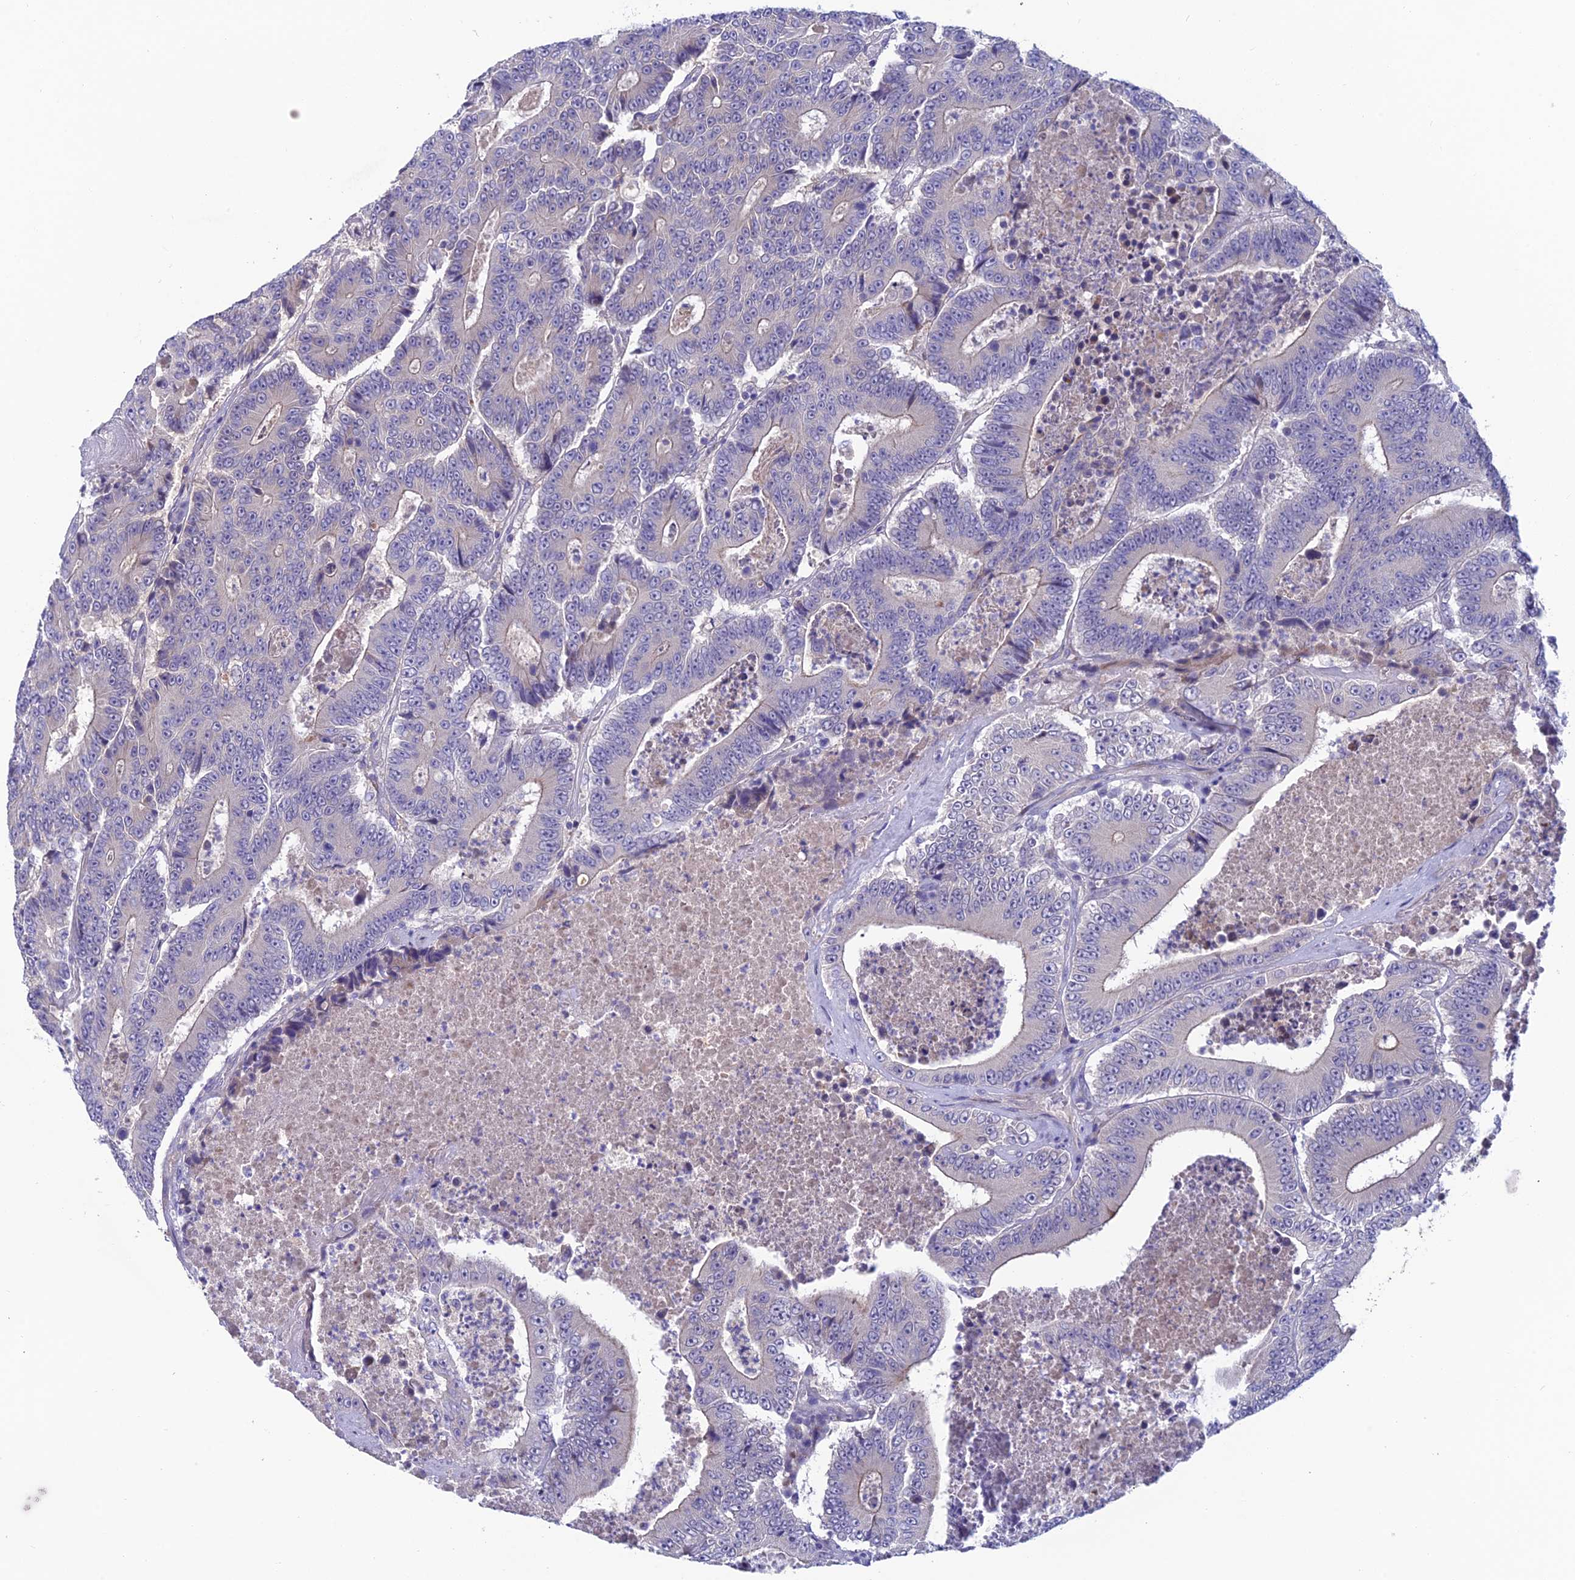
{"staining": {"intensity": "negative", "quantity": "none", "location": "none"}, "tissue": "colorectal cancer", "cell_type": "Tumor cells", "image_type": "cancer", "snomed": [{"axis": "morphology", "description": "Adenocarcinoma, NOS"}, {"axis": "topography", "description": "Colon"}], "caption": "Tumor cells show no significant protein expression in colorectal adenocarcinoma.", "gene": "XPO7", "patient": {"sex": "male", "age": 83}}